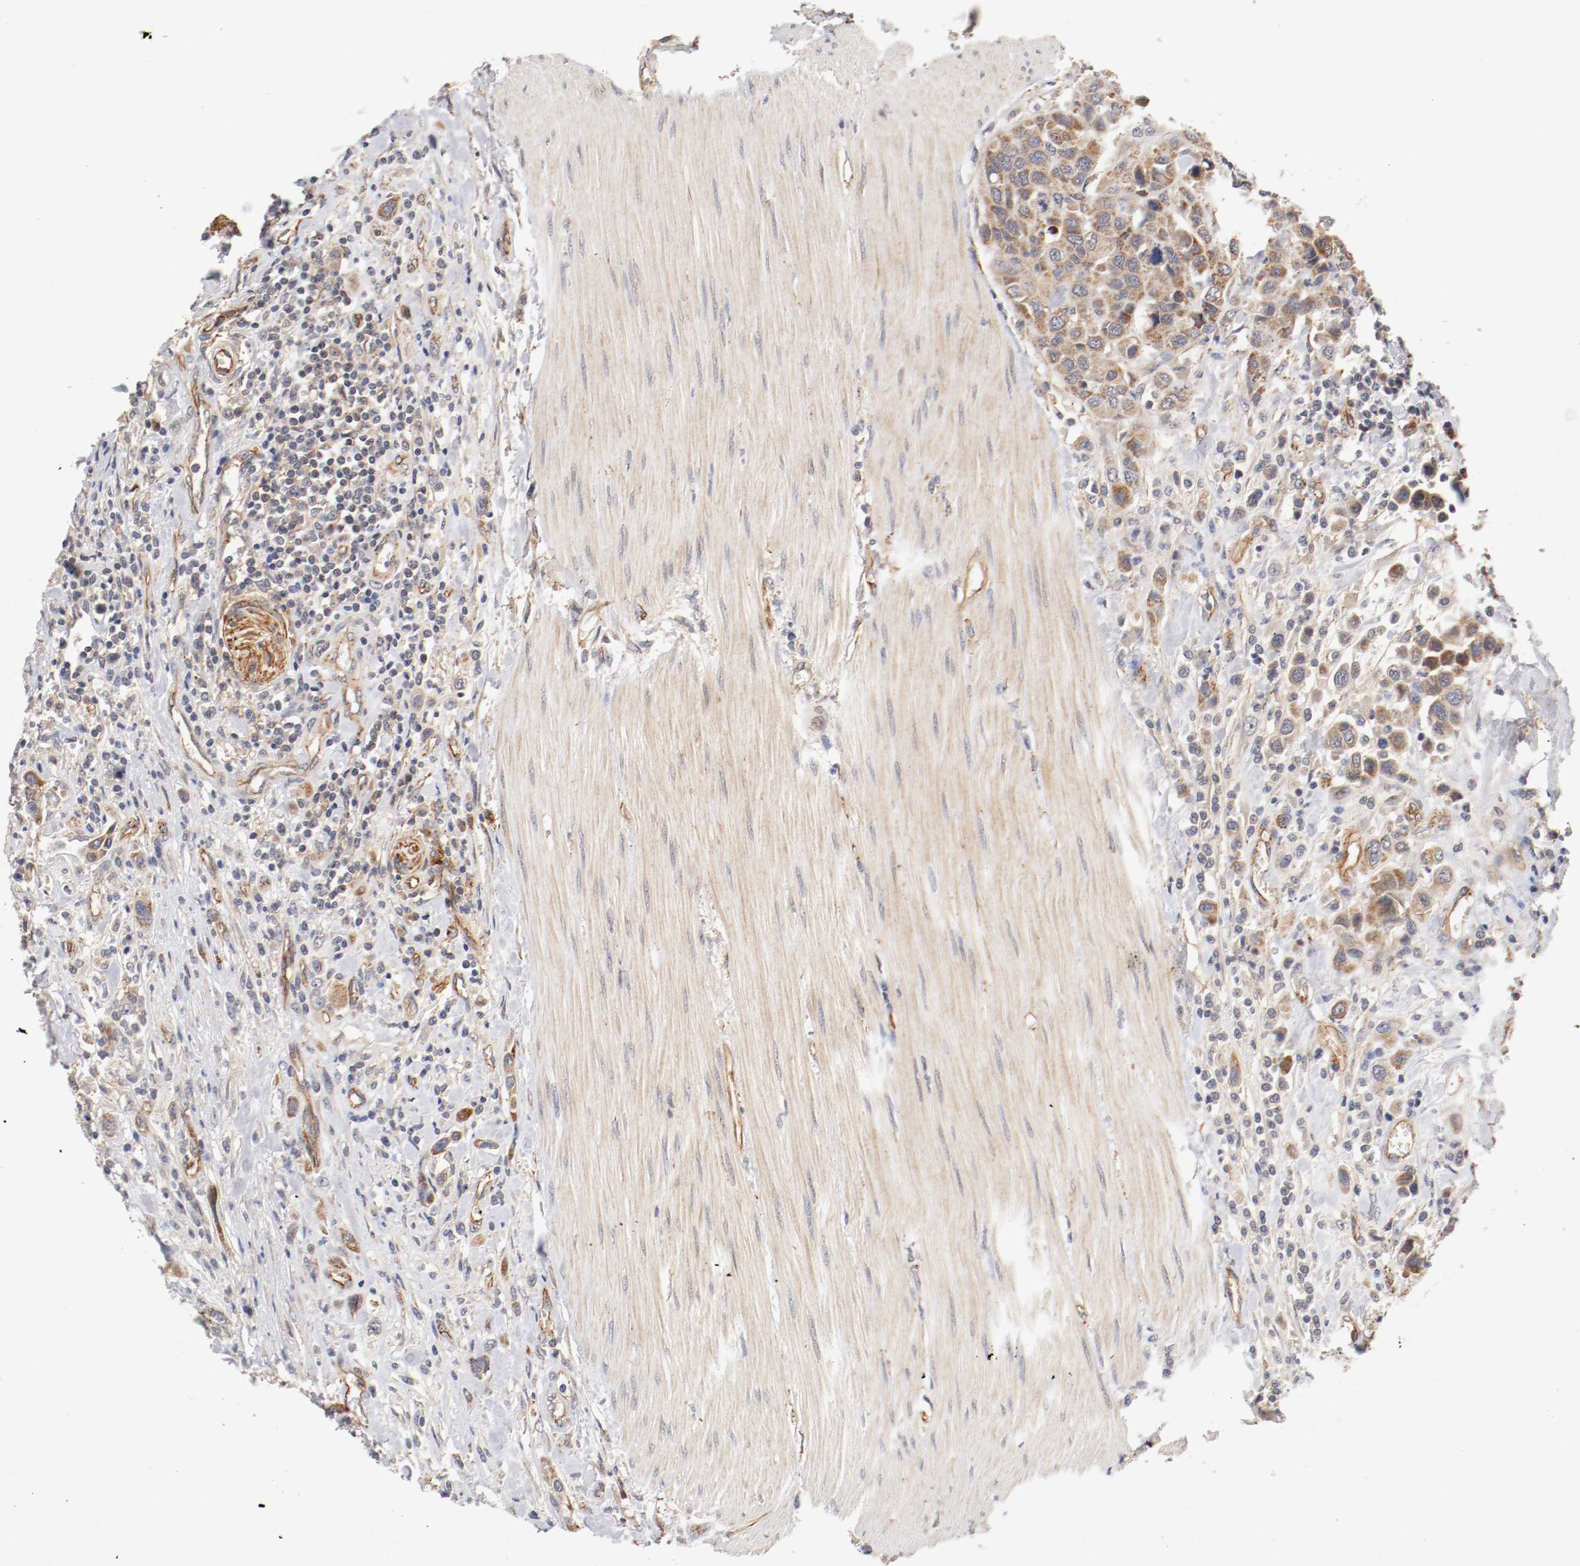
{"staining": {"intensity": "moderate", "quantity": ">75%", "location": "cytoplasmic/membranous"}, "tissue": "urothelial cancer", "cell_type": "Tumor cells", "image_type": "cancer", "snomed": [{"axis": "morphology", "description": "Urothelial carcinoma, High grade"}, {"axis": "topography", "description": "Urinary bladder"}], "caption": "Human urothelial cancer stained with a brown dye demonstrates moderate cytoplasmic/membranous positive expression in approximately >75% of tumor cells.", "gene": "TYK2", "patient": {"sex": "male", "age": 50}}